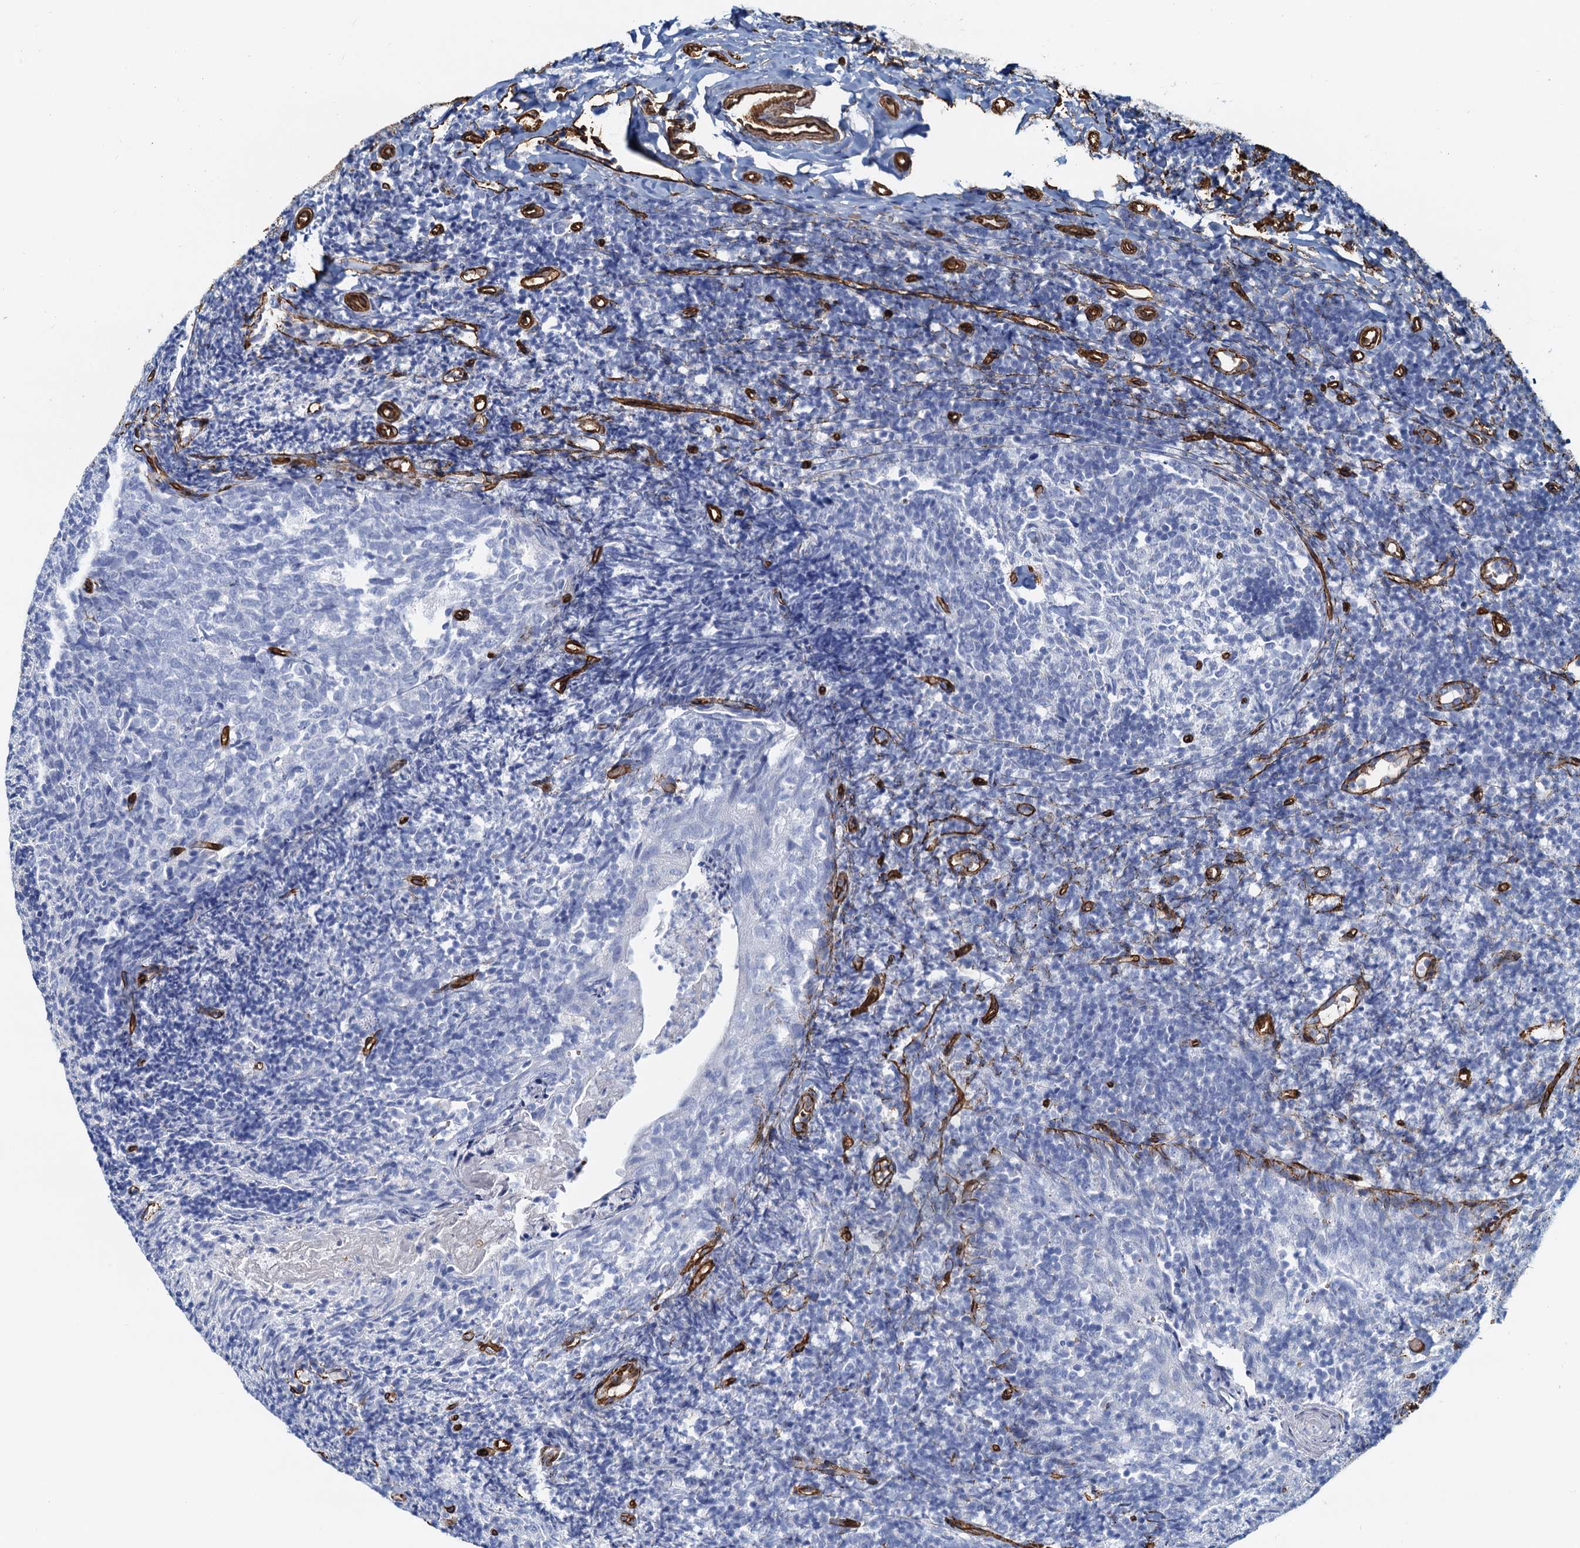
{"staining": {"intensity": "negative", "quantity": "none", "location": "none"}, "tissue": "tonsil", "cell_type": "Germinal center cells", "image_type": "normal", "snomed": [{"axis": "morphology", "description": "Normal tissue, NOS"}, {"axis": "topography", "description": "Tonsil"}], "caption": "IHC image of normal tonsil: human tonsil stained with DAB shows no significant protein expression in germinal center cells.", "gene": "DGKG", "patient": {"sex": "female", "age": 10}}